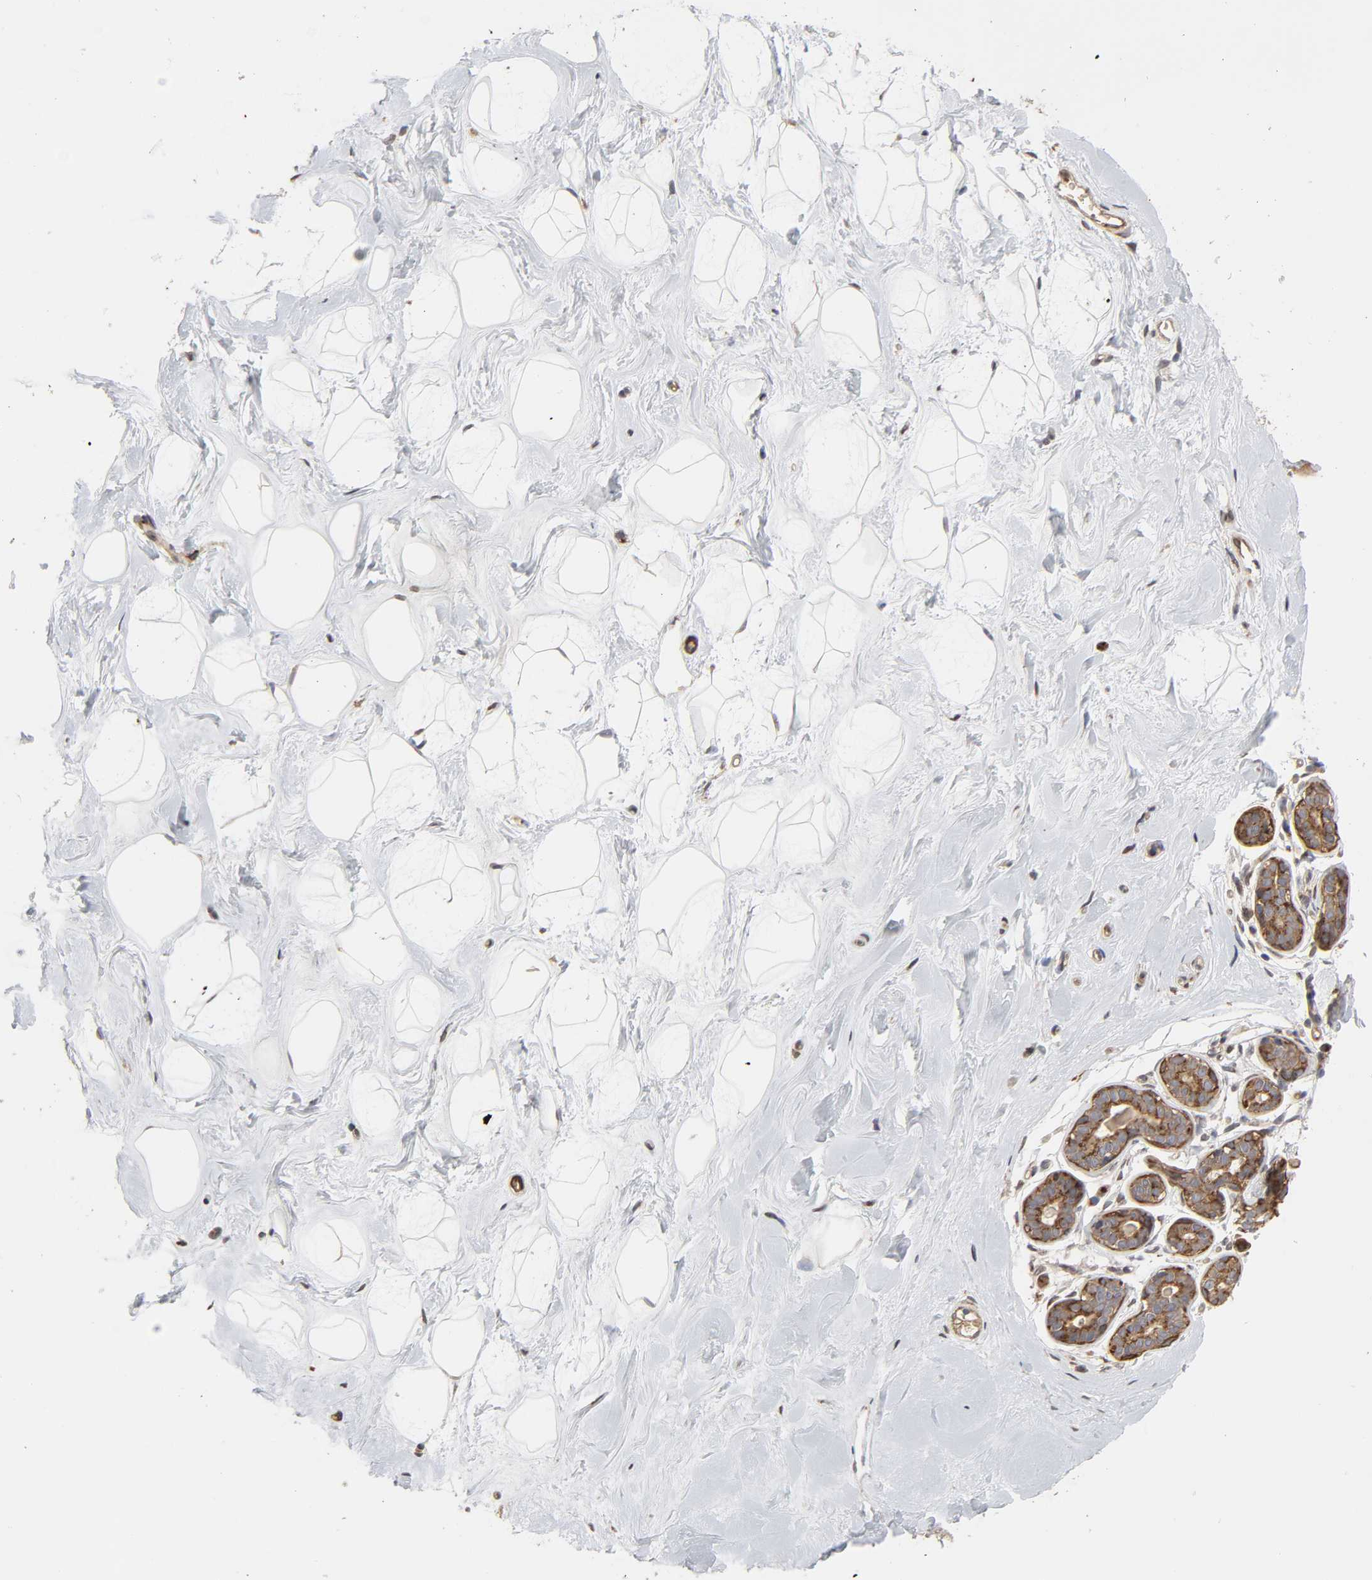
{"staining": {"intensity": "moderate", "quantity": ">75%", "location": "cytoplasmic/membranous"}, "tissue": "breast", "cell_type": "Adipocytes", "image_type": "normal", "snomed": [{"axis": "morphology", "description": "Normal tissue, NOS"}, {"axis": "topography", "description": "Breast"}], "caption": "Immunohistochemistry (IHC) (DAB (3,3'-diaminobenzidine)) staining of unremarkable breast shows moderate cytoplasmic/membranous protein expression in approximately >75% of adipocytes.", "gene": "GNPTG", "patient": {"sex": "female", "age": 23}}